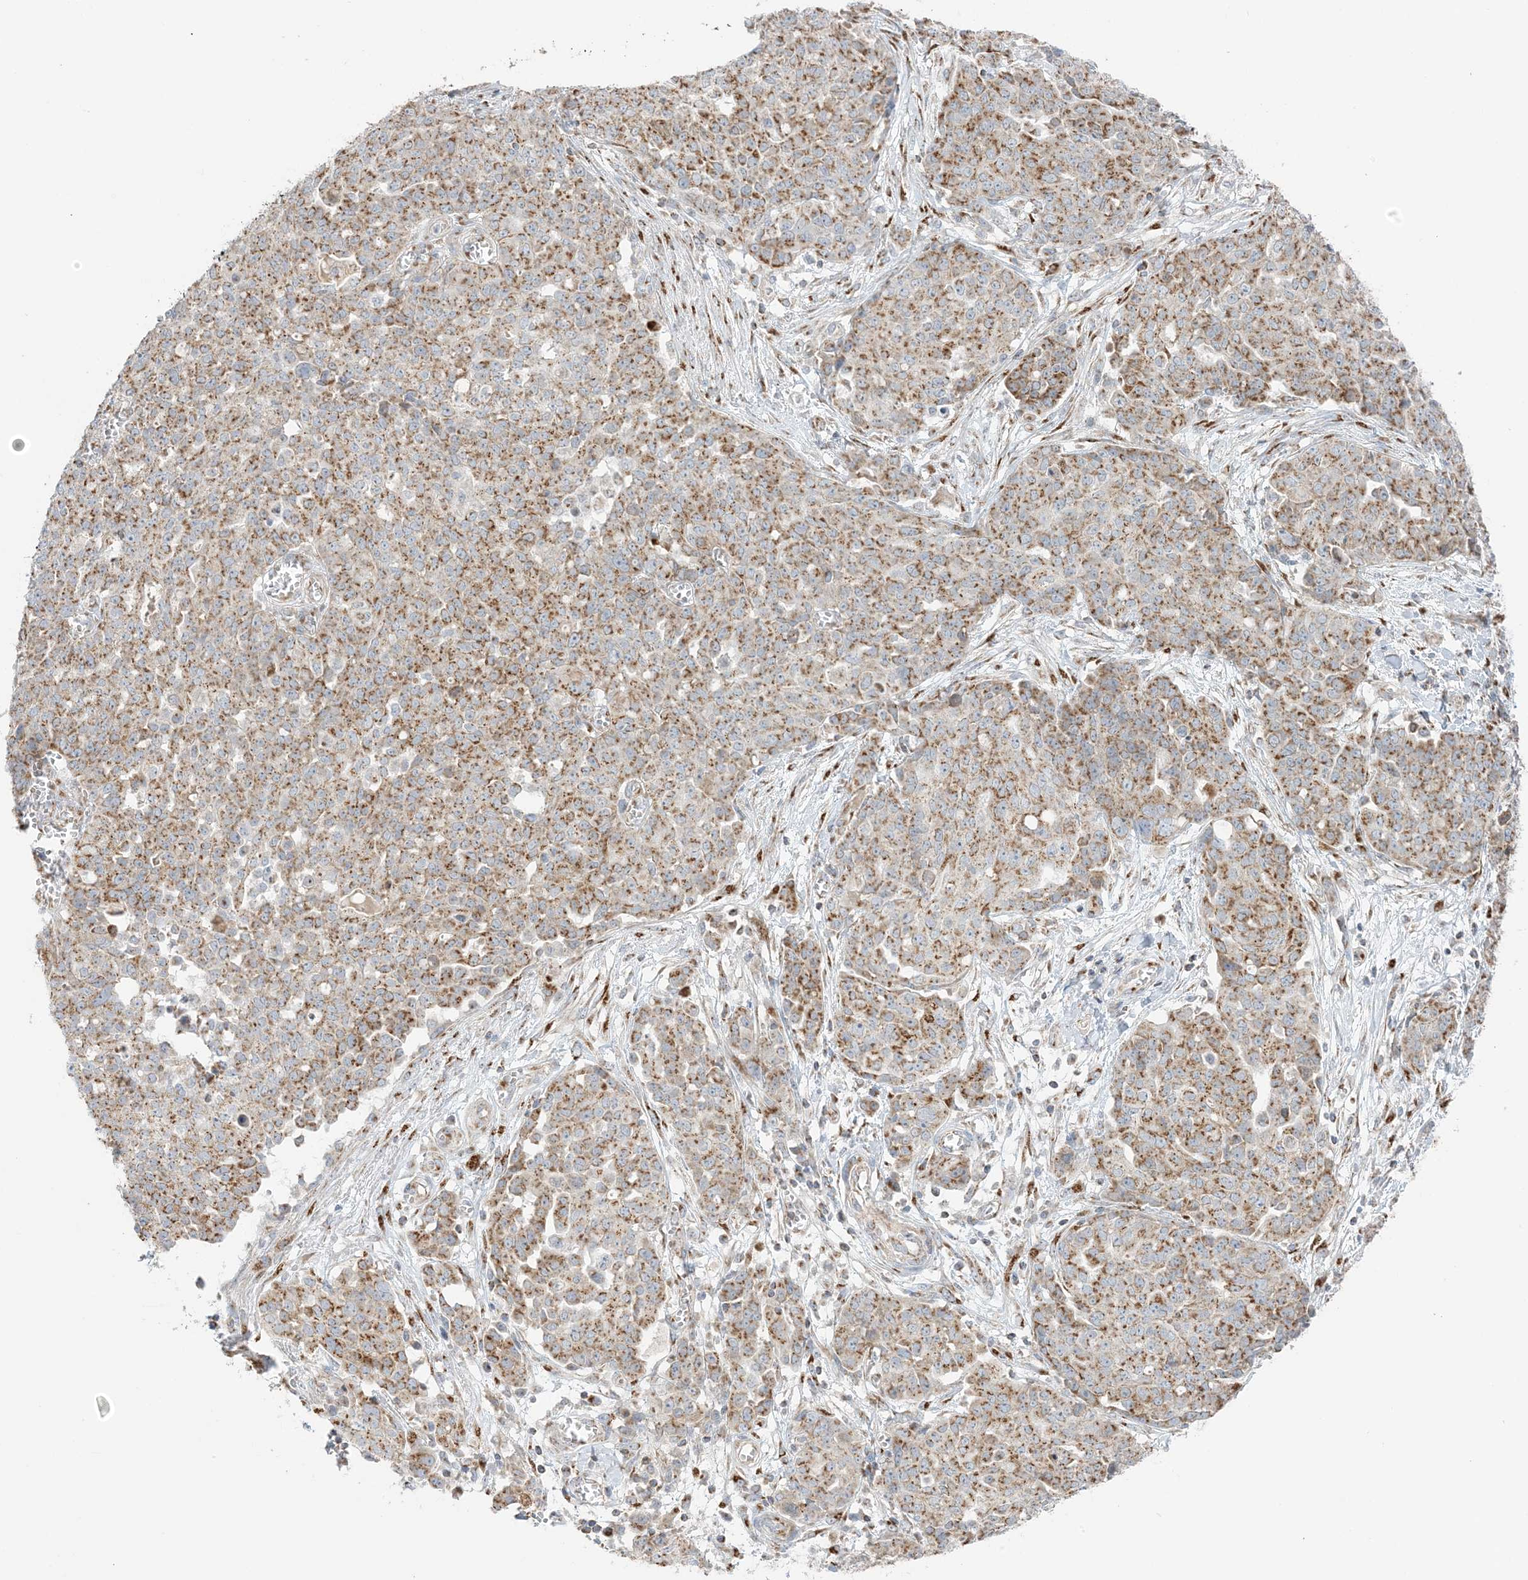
{"staining": {"intensity": "moderate", "quantity": ">75%", "location": "cytoplasmic/membranous"}, "tissue": "ovarian cancer", "cell_type": "Tumor cells", "image_type": "cancer", "snomed": [{"axis": "morphology", "description": "Cystadenocarcinoma, serous, NOS"}, {"axis": "topography", "description": "Soft tissue"}, {"axis": "topography", "description": "Ovary"}], "caption": "High-magnification brightfield microscopy of ovarian serous cystadenocarcinoma stained with DAB (brown) and counterstained with hematoxylin (blue). tumor cells exhibit moderate cytoplasmic/membranous staining is appreciated in about>75% of cells. (IHC, brightfield microscopy, high magnification).", "gene": "SLC25A12", "patient": {"sex": "female", "age": 57}}